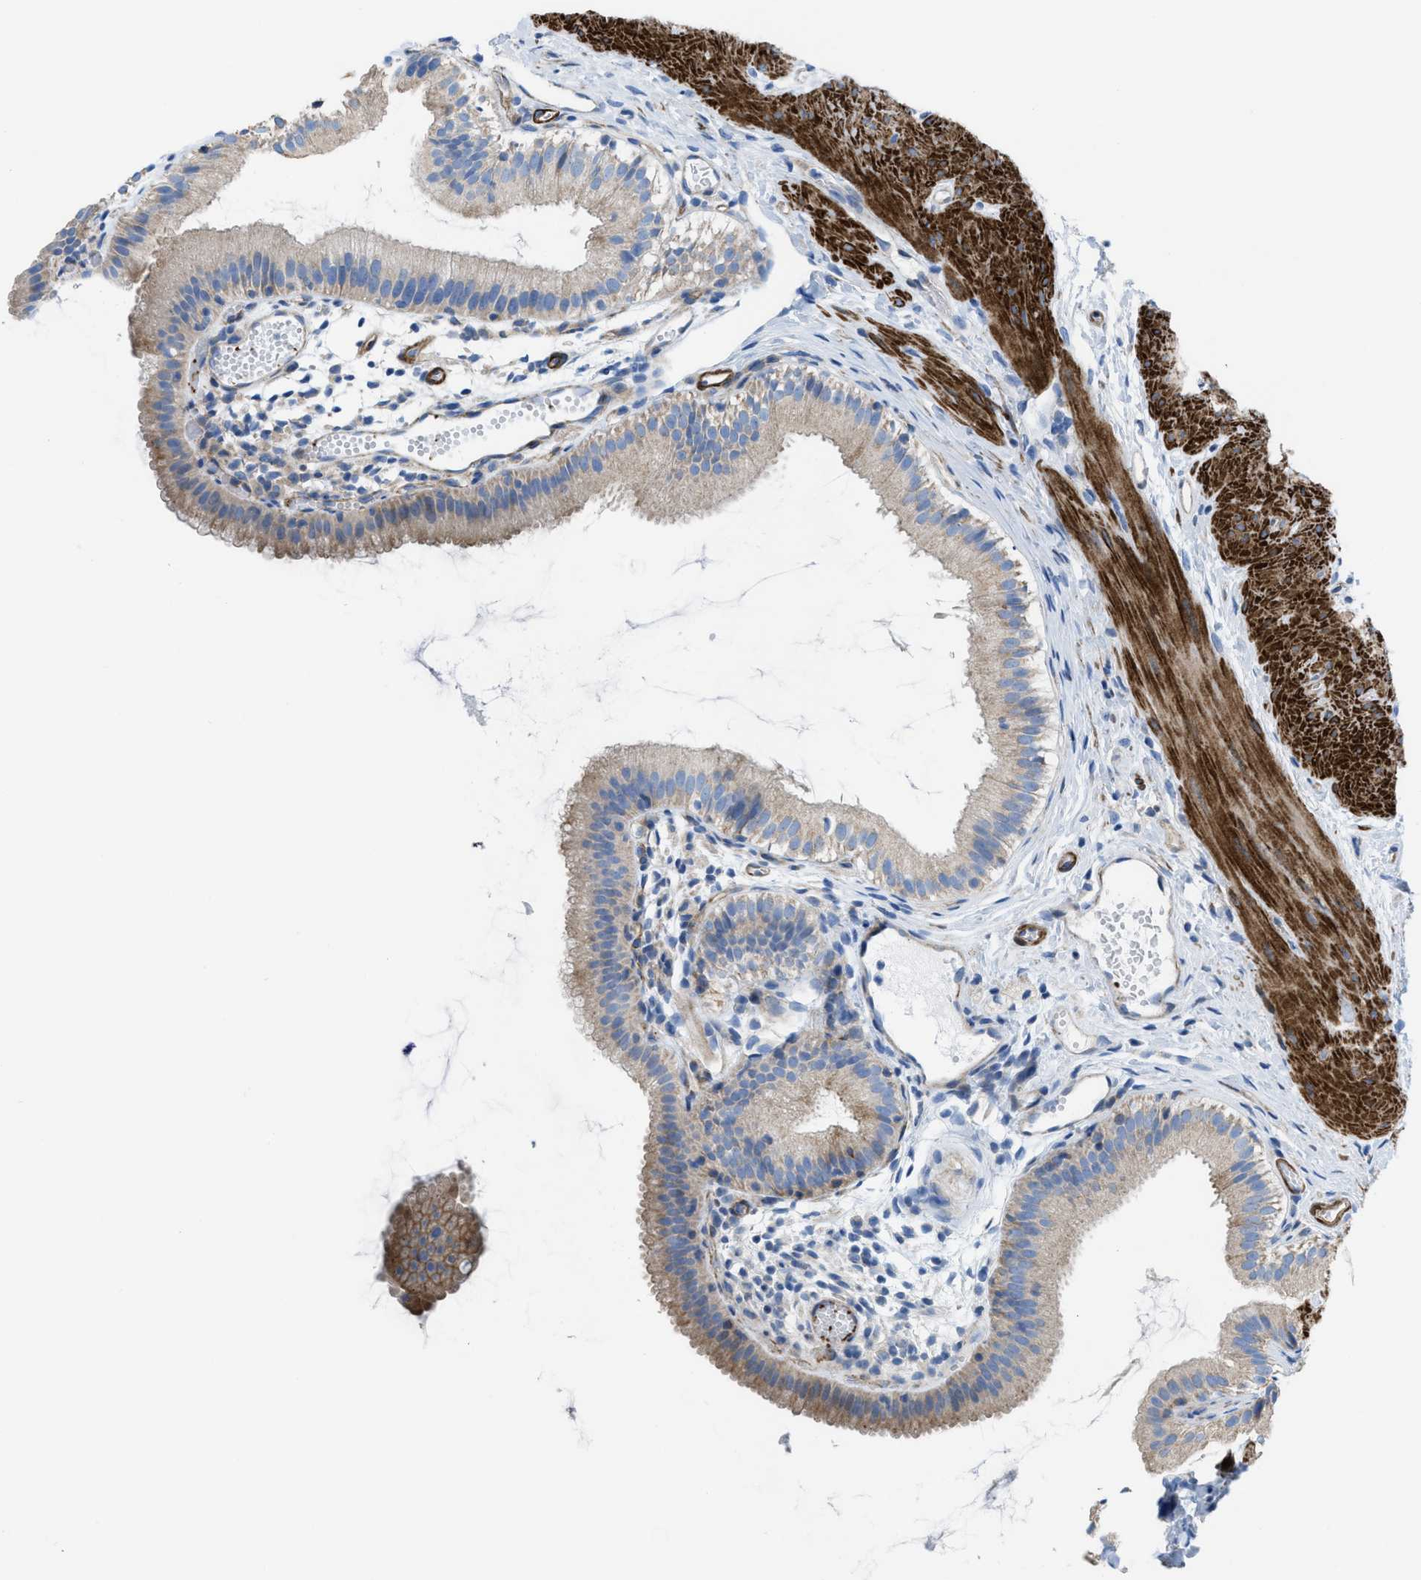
{"staining": {"intensity": "weak", "quantity": "25%-75%", "location": "cytoplasmic/membranous"}, "tissue": "gallbladder", "cell_type": "Glandular cells", "image_type": "normal", "snomed": [{"axis": "morphology", "description": "Normal tissue, NOS"}, {"axis": "topography", "description": "Gallbladder"}], "caption": "Immunohistochemical staining of unremarkable gallbladder demonstrates low levels of weak cytoplasmic/membranous positivity in about 25%-75% of glandular cells. (DAB (3,3'-diaminobenzidine) = brown stain, brightfield microscopy at high magnification).", "gene": "KCNH7", "patient": {"sex": "female", "age": 26}}